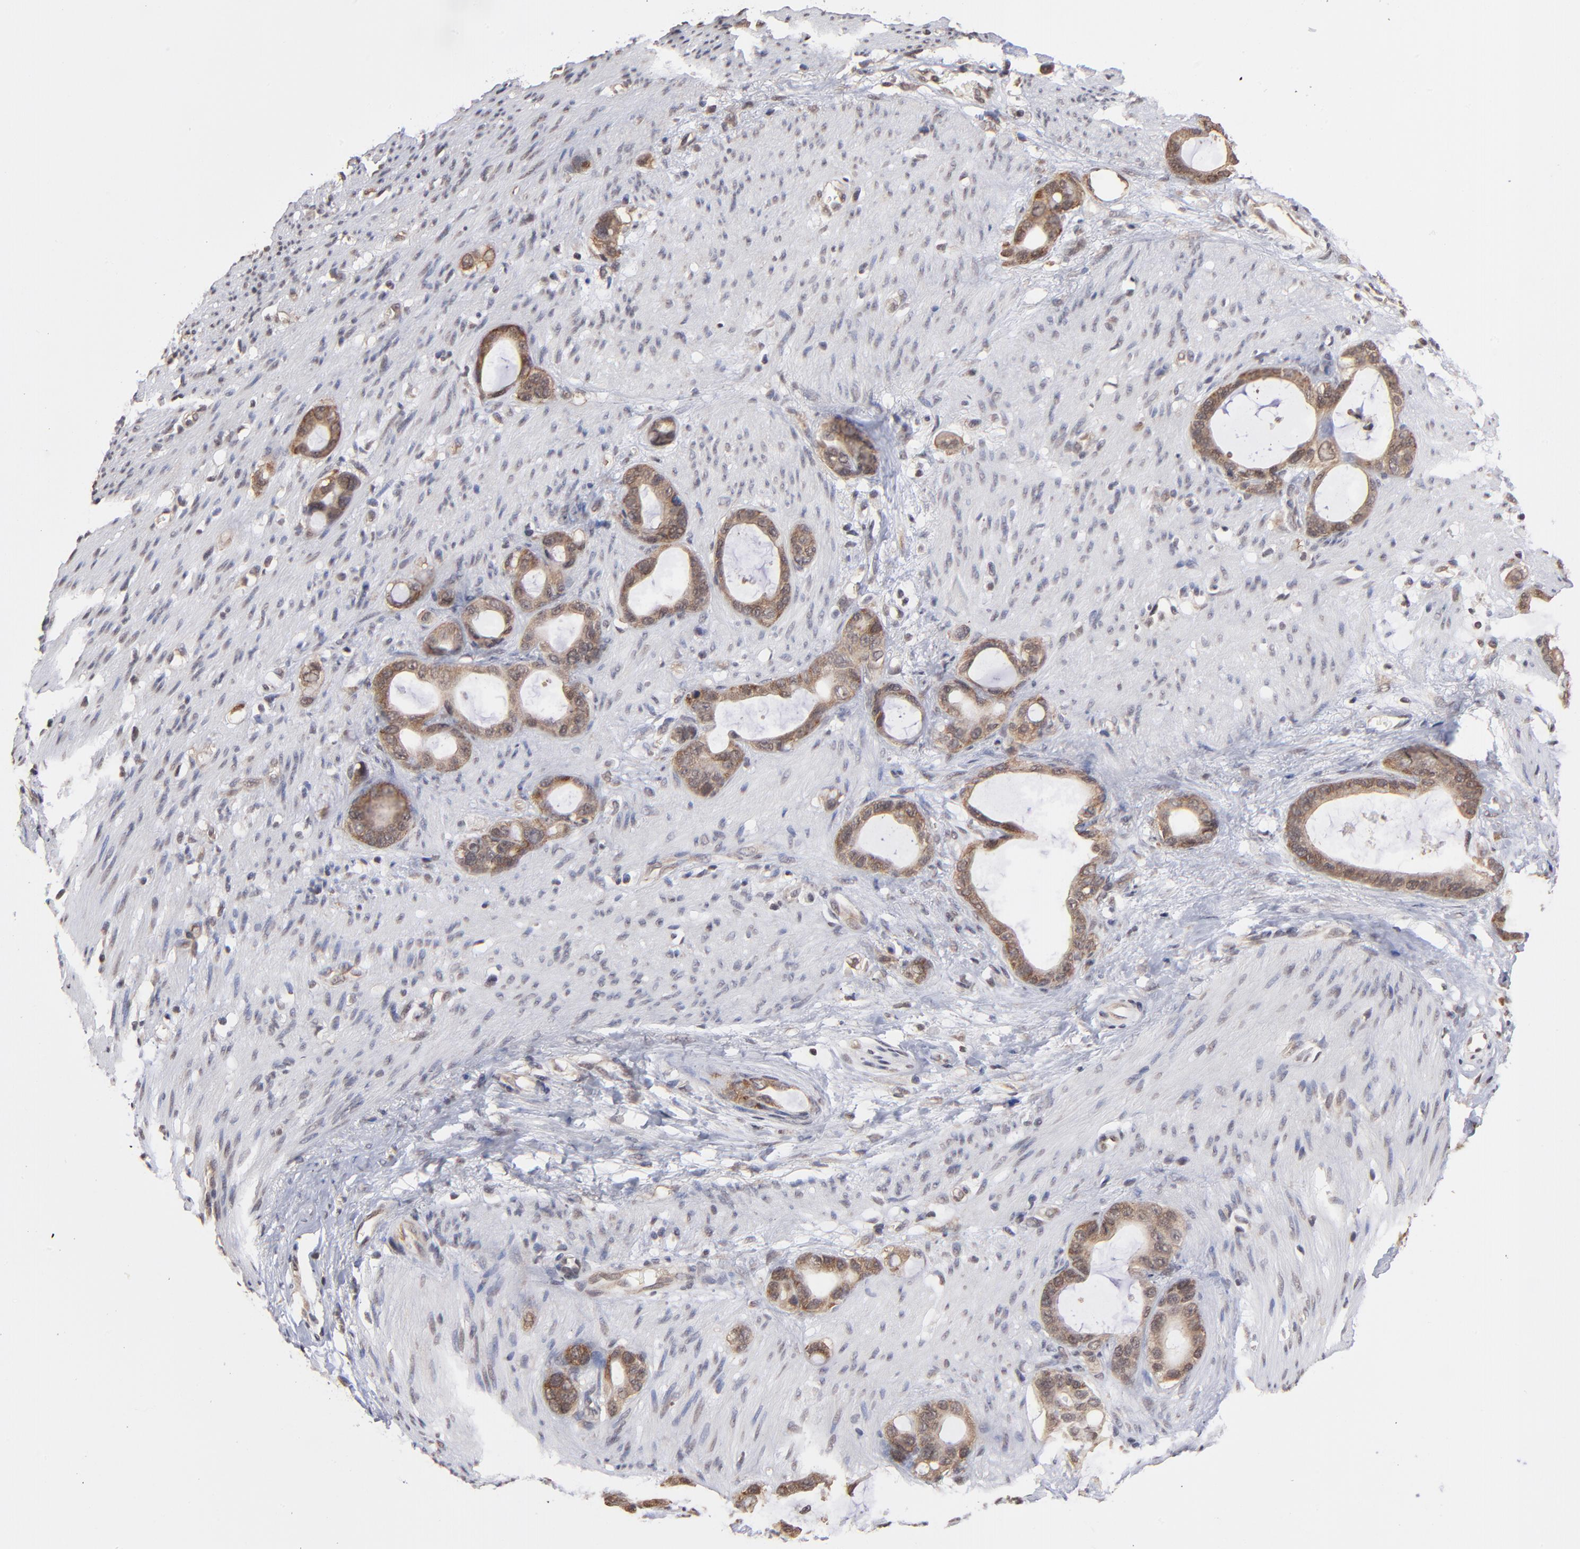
{"staining": {"intensity": "weak", "quantity": ">75%", "location": "cytoplasmic/membranous"}, "tissue": "stomach cancer", "cell_type": "Tumor cells", "image_type": "cancer", "snomed": [{"axis": "morphology", "description": "Adenocarcinoma, NOS"}, {"axis": "topography", "description": "Stomach"}], "caption": "Stomach cancer stained with DAB (3,3'-diaminobenzidine) immunohistochemistry (IHC) exhibits low levels of weak cytoplasmic/membranous staining in approximately >75% of tumor cells.", "gene": "BRPF1", "patient": {"sex": "female", "age": 75}}